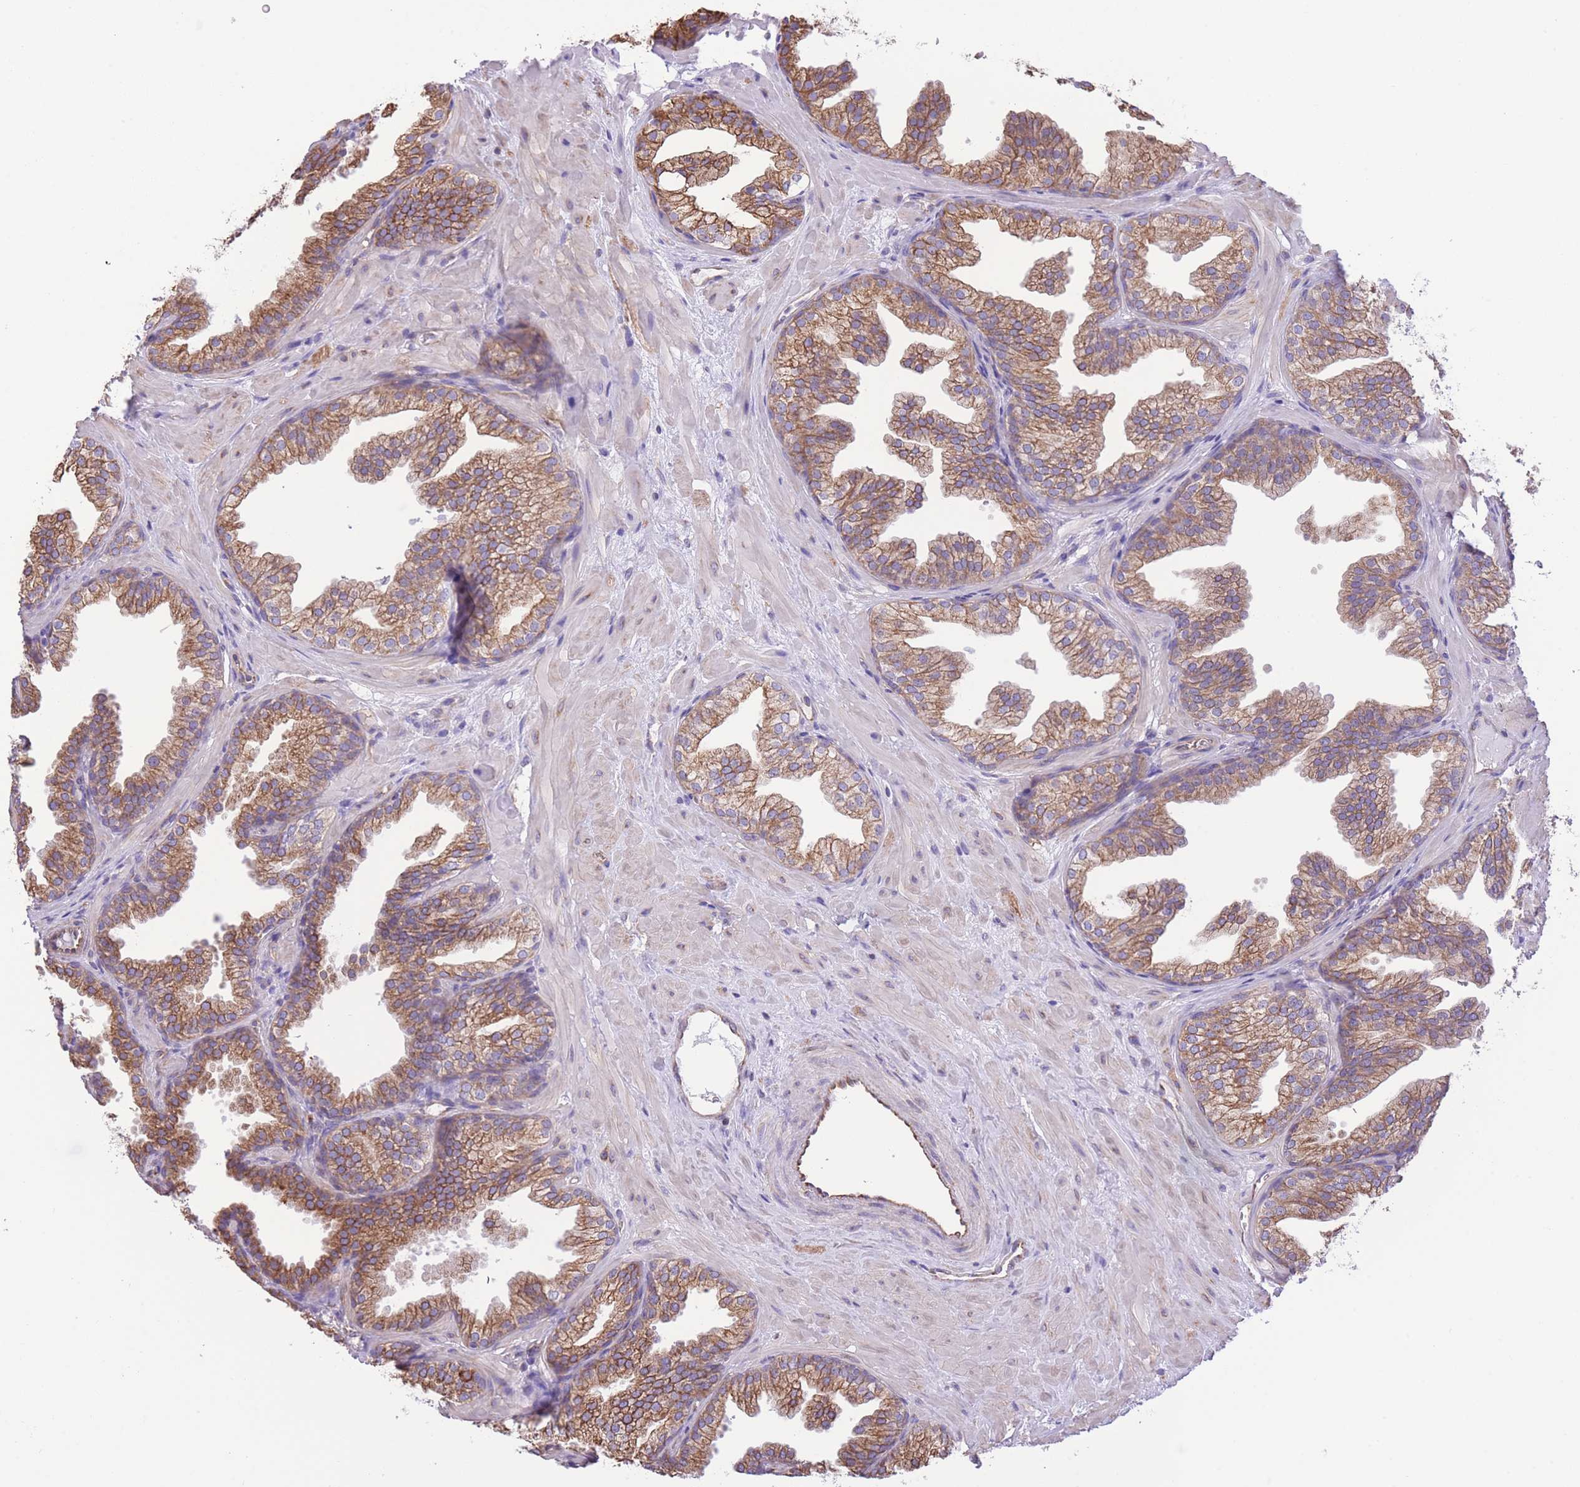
{"staining": {"intensity": "moderate", "quantity": "25%-75%", "location": "cytoplasmic/membranous"}, "tissue": "prostate", "cell_type": "Glandular cells", "image_type": "normal", "snomed": [{"axis": "morphology", "description": "Normal tissue, NOS"}, {"axis": "topography", "description": "Prostate"}], "caption": "About 25%-75% of glandular cells in benign human prostate reveal moderate cytoplasmic/membranous protein staining as visualized by brown immunohistochemical staining.", "gene": "RHOU", "patient": {"sex": "male", "age": 37}}